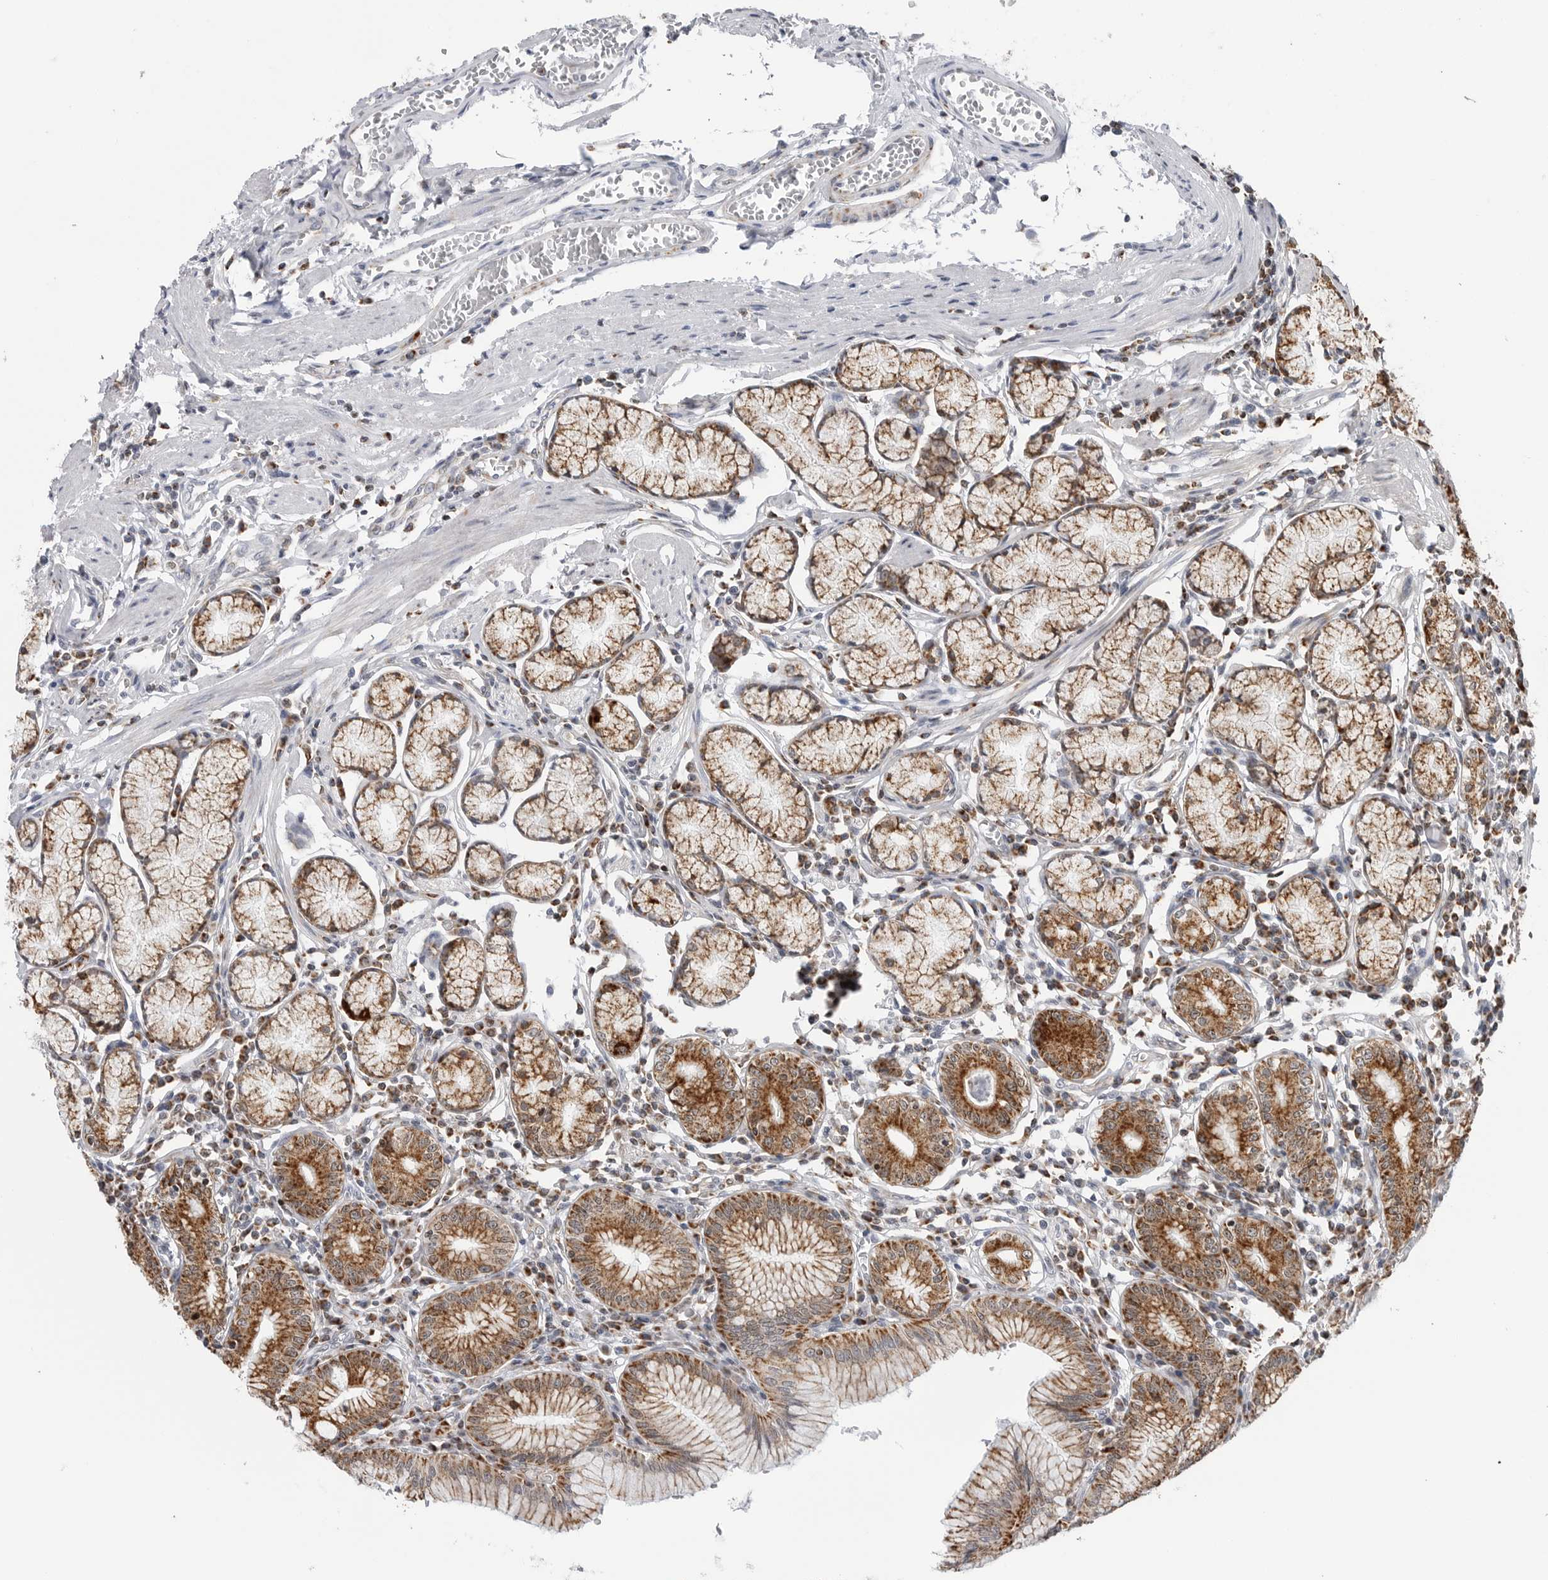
{"staining": {"intensity": "strong", "quantity": ">75%", "location": "cytoplasmic/membranous"}, "tissue": "stomach", "cell_type": "Glandular cells", "image_type": "normal", "snomed": [{"axis": "morphology", "description": "Normal tissue, NOS"}, {"axis": "topography", "description": "Stomach"}], "caption": "This histopathology image demonstrates immunohistochemistry (IHC) staining of unremarkable stomach, with high strong cytoplasmic/membranous positivity in approximately >75% of glandular cells.", "gene": "COX5A", "patient": {"sex": "male", "age": 55}}